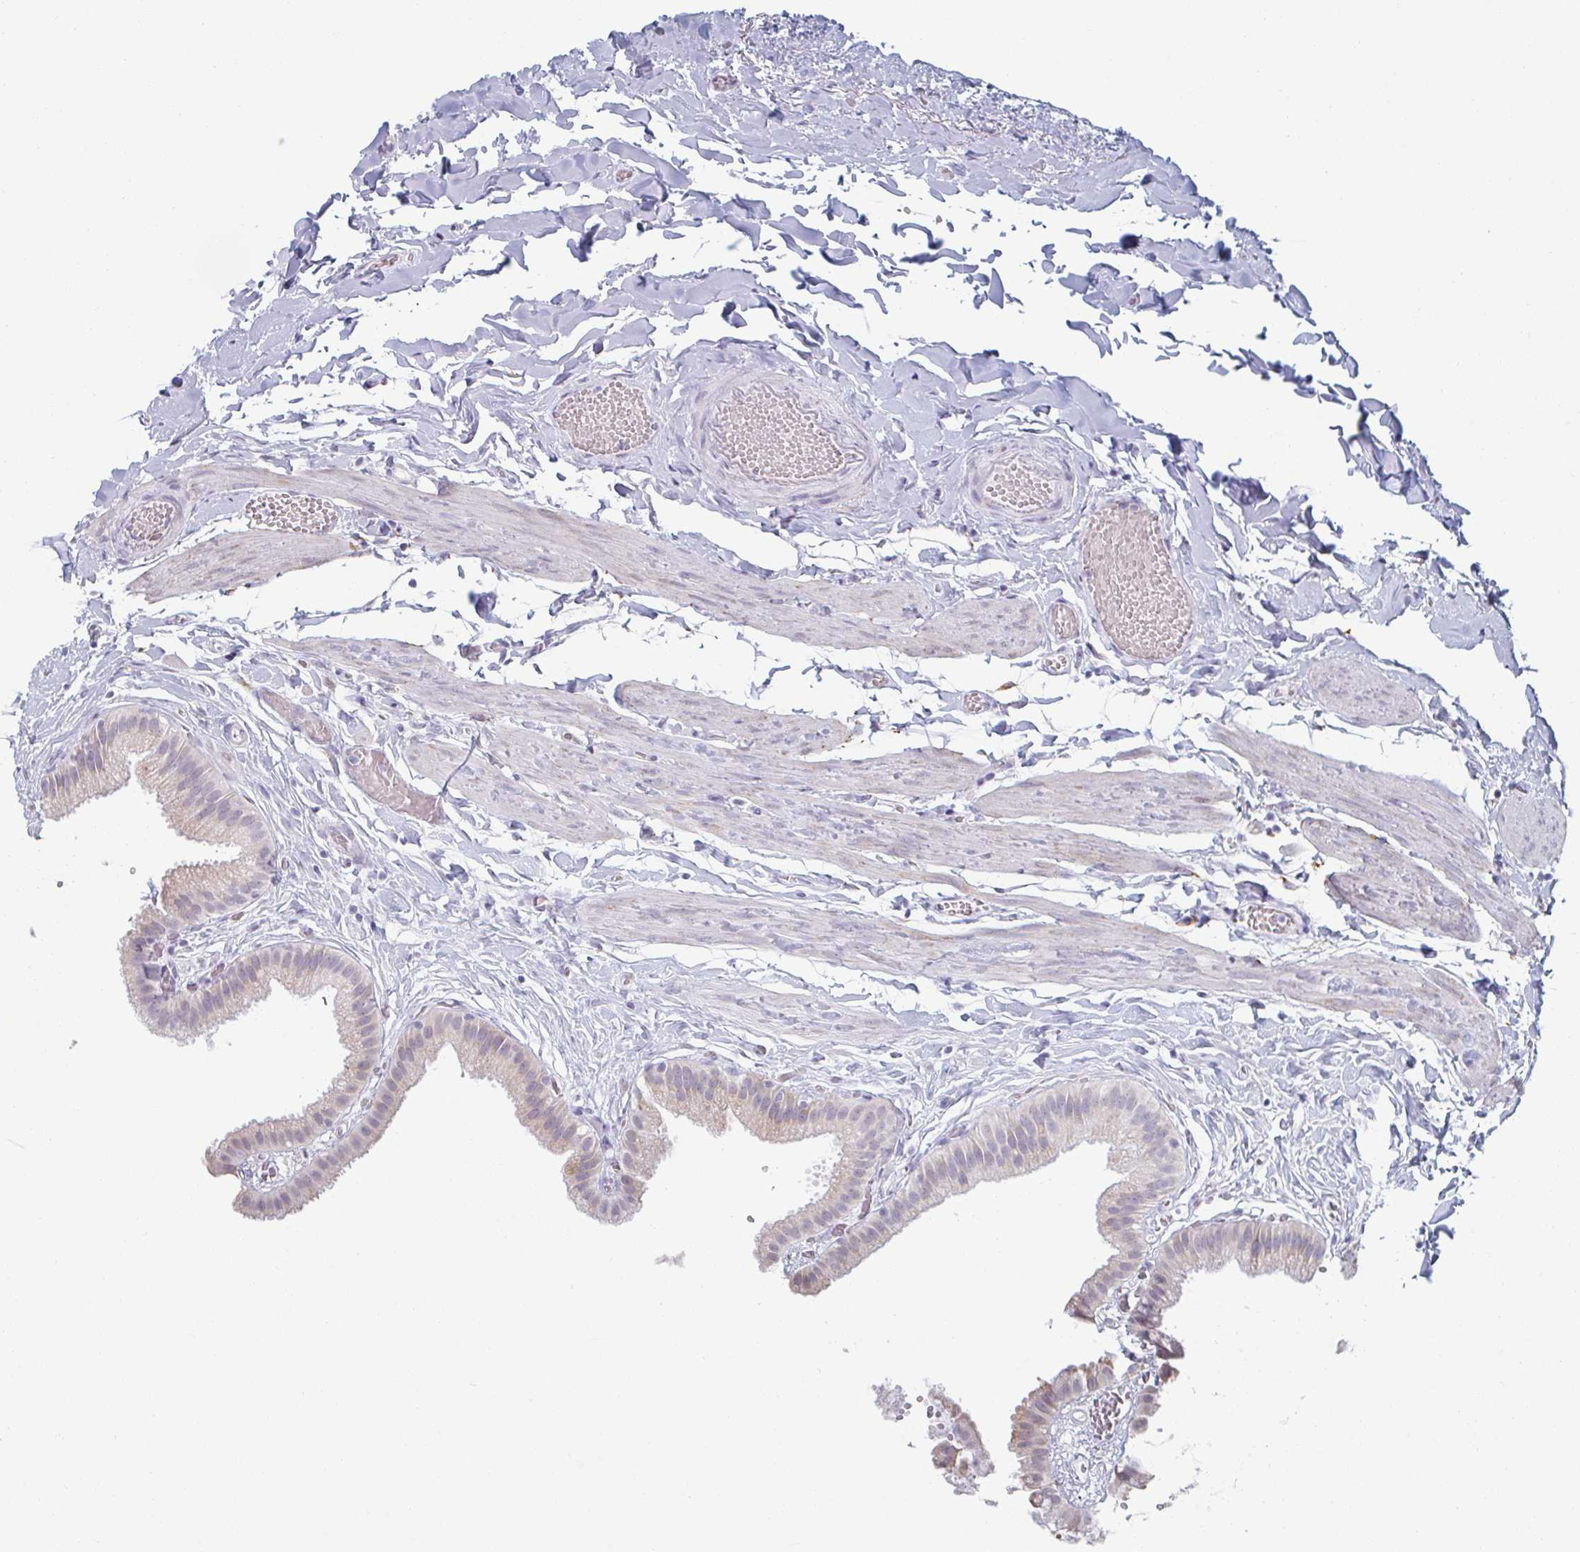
{"staining": {"intensity": "weak", "quantity": "<25%", "location": "cytoplasmic/membranous"}, "tissue": "gallbladder", "cell_type": "Glandular cells", "image_type": "normal", "snomed": [{"axis": "morphology", "description": "Normal tissue, NOS"}, {"axis": "topography", "description": "Gallbladder"}], "caption": "Photomicrograph shows no protein staining in glandular cells of normal gallbladder.", "gene": "RAB5IF", "patient": {"sex": "female", "age": 63}}